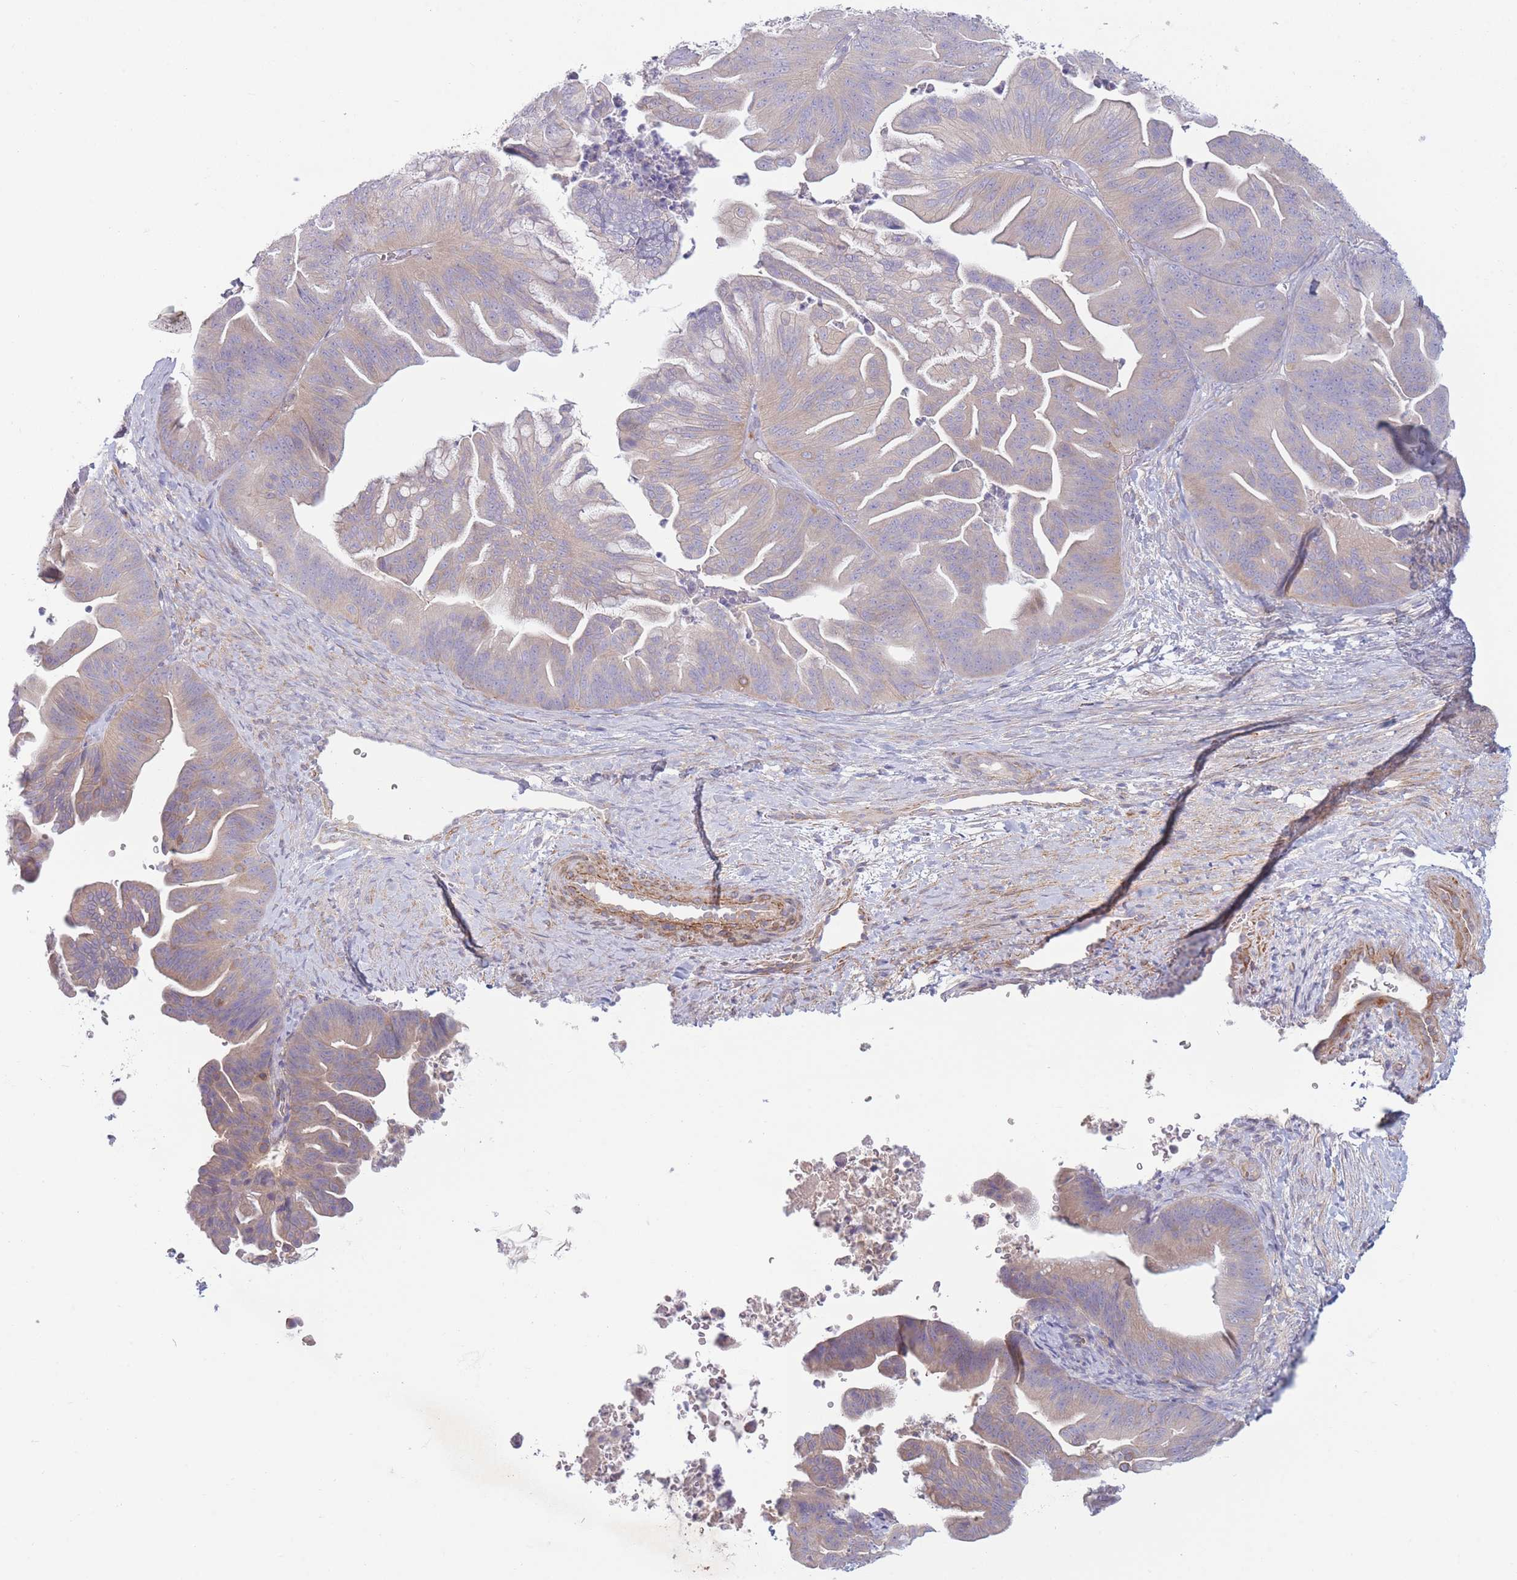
{"staining": {"intensity": "weak", "quantity": "25%-75%", "location": "cytoplasmic/membranous"}, "tissue": "ovarian cancer", "cell_type": "Tumor cells", "image_type": "cancer", "snomed": [{"axis": "morphology", "description": "Cystadenocarcinoma, mucinous, NOS"}, {"axis": "topography", "description": "Ovary"}], "caption": "High-magnification brightfield microscopy of ovarian cancer (mucinous cystadenocarcinoma) stained with DAB (3,3'-diaminobenzidine) (brown) and counterstained with hematoxylin (blue). tumor cells exhibit weak cytoplasmic/membranous expression is seen in about25%-75% of cells.", "gene": "PNPLA5", "patient": {"sex": "female", "age": 67}}